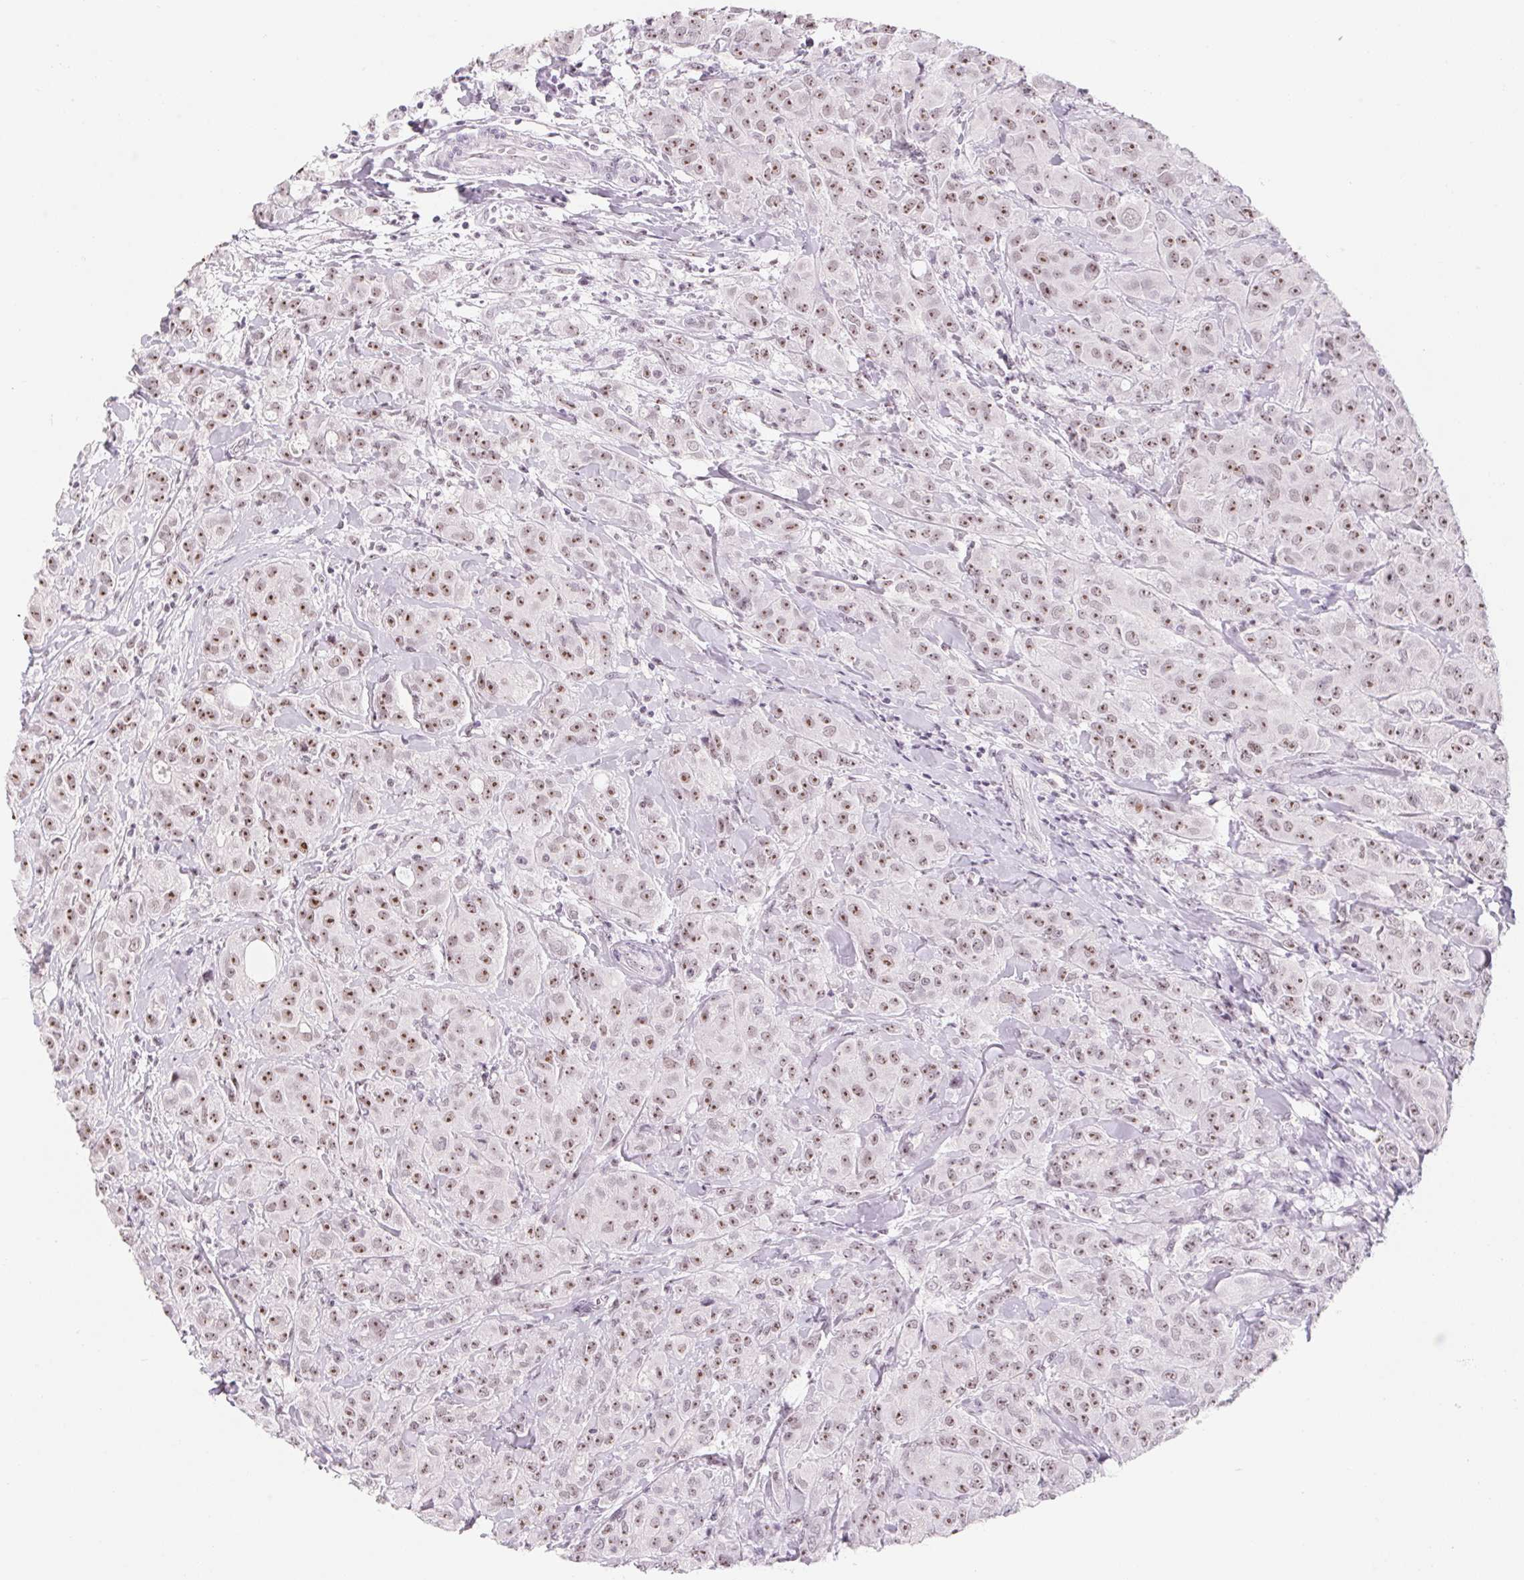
{"staining": {"intensity": "weak", "quantity": ">75%", "location": "nuclear"}, "tissue": "breast cancer", "cell_type": "Tumor cells", "image_type": "cancer", "snomed": [{"axis": "morphology", "description": "Normal tissue, NOS"}, {"axis": "morphology", "description": "Duct carcinoma"}, {"axis": "topography", "description": "Breast"}], "caption": "Brown immunohistochemical staining in breast intraductal carcinoma shows weak nuclear positivity in about >75% of tumor cells.", "gene": "ZIC4", "patient": {"sex": "female", "age": 43}}